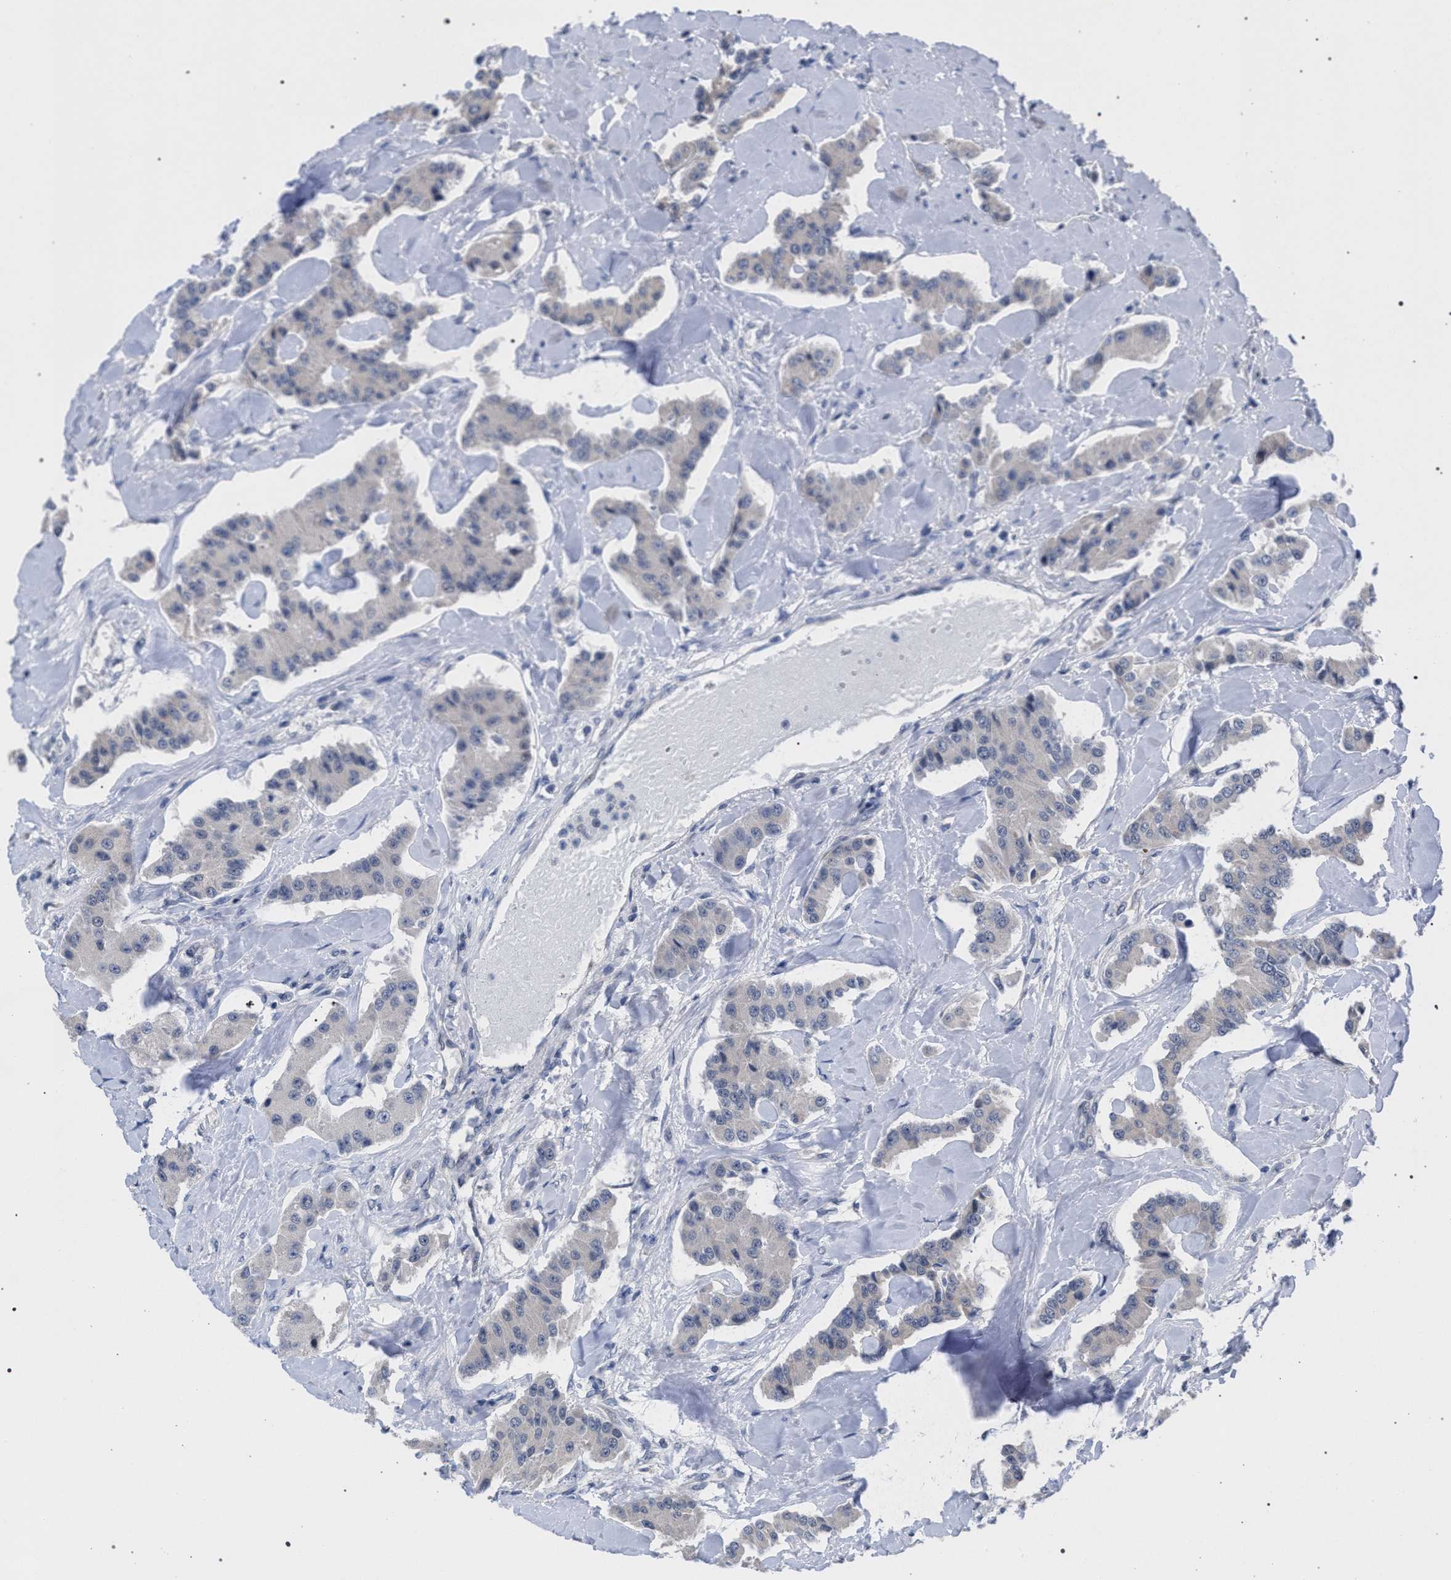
{"staining": {"intensity": "negative", "quantity": "none", "location": "none"}, "tissue": "carcinoid", "cell_type": "Tumor cells", "image_type": "cancer", "snomed": [{"axis": "morphology", "description": "Carcinoid, malignant, NOS"}, {"axis": "topography", "description": "Pancreas"}], "caption": "Human carcinoid stained for a protein using immunohistochemistry (IHC) demonstrates no staining in tumor cells.", "gene": "GOLGA2", "patient": {"sex": "male", "age": 41}}